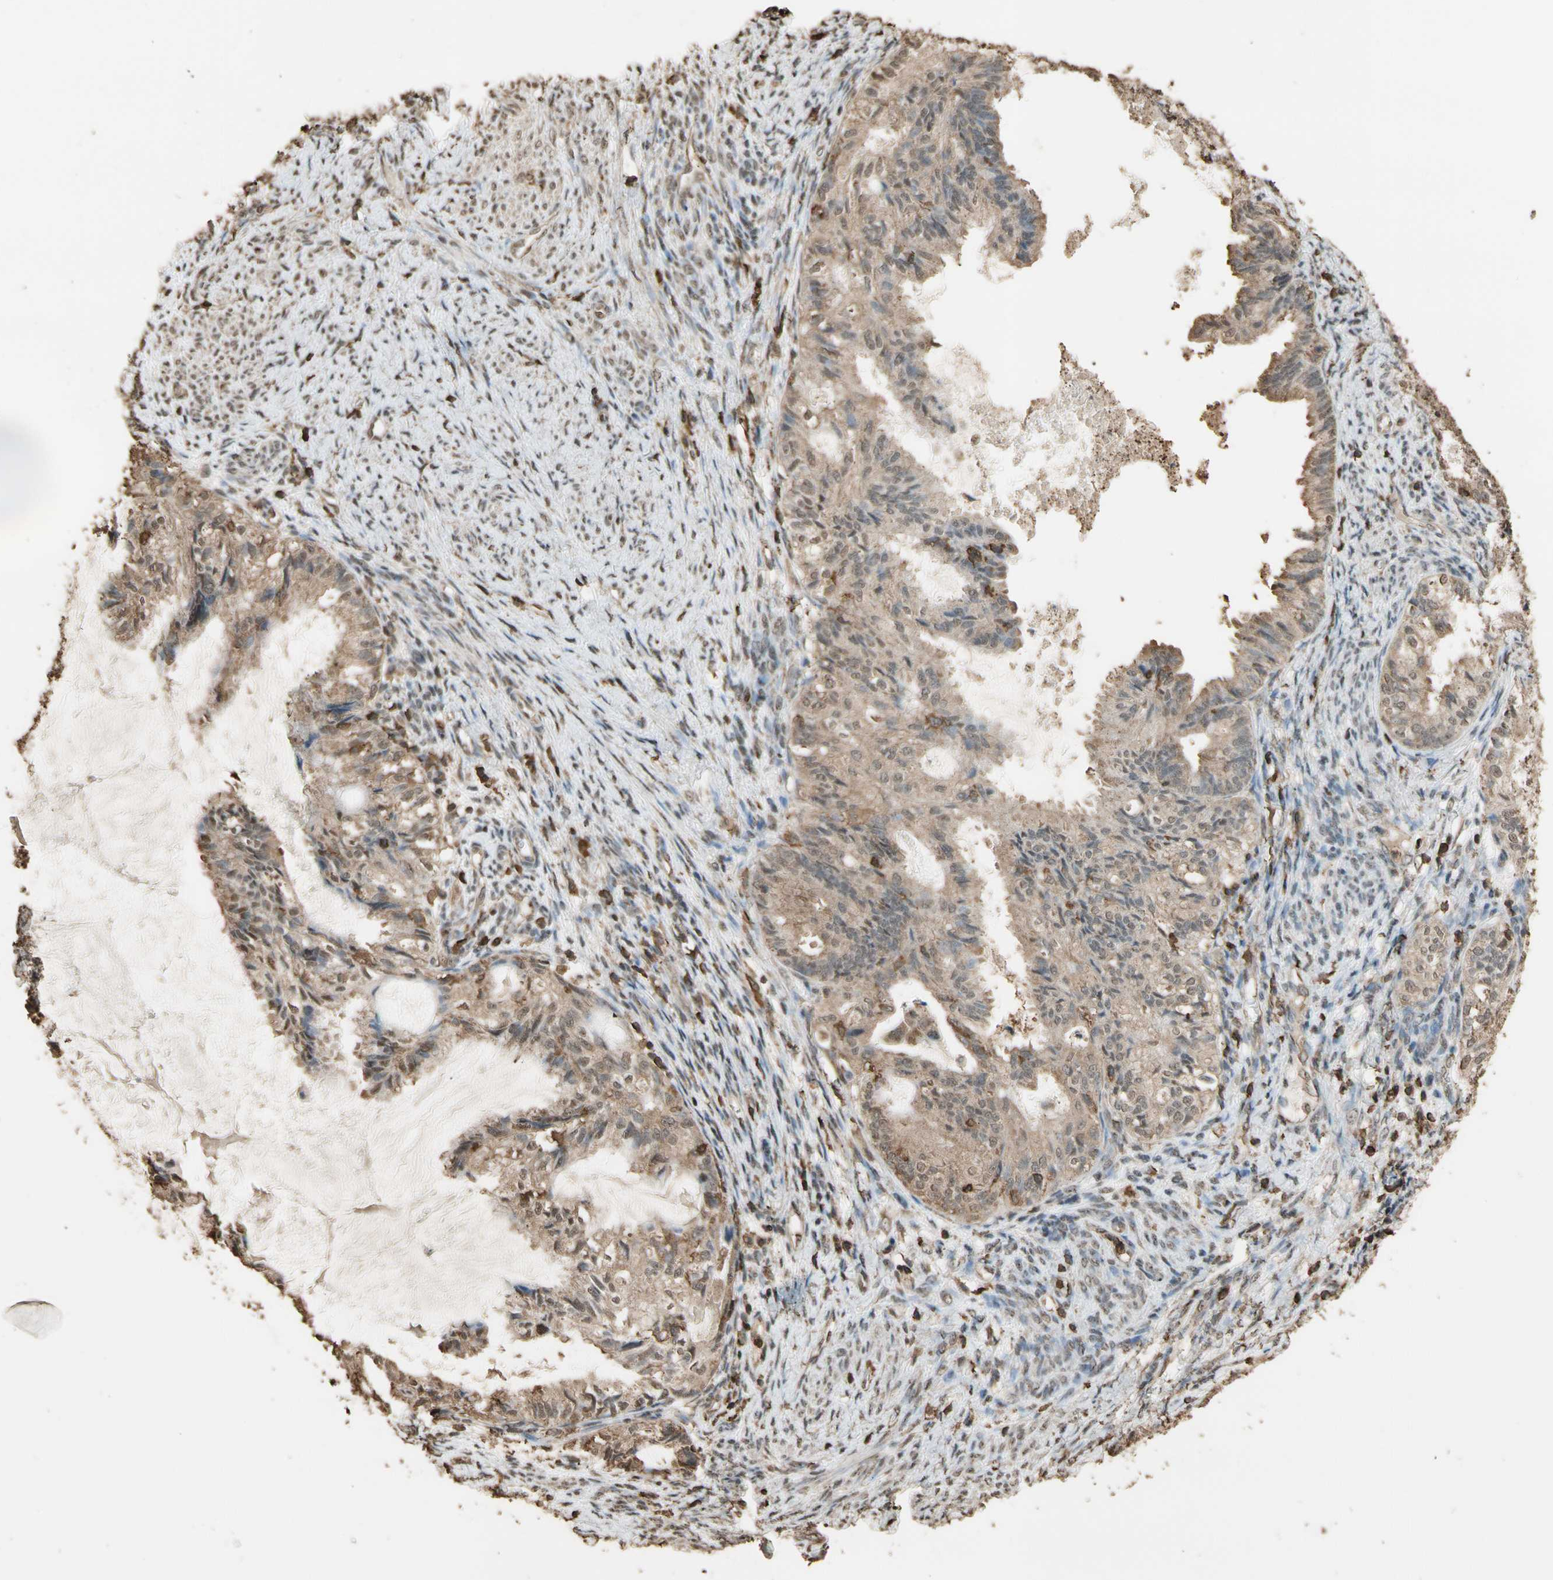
{"staining": {"intensity": "moderate", "quantity": ">75%", "location": "cytoplasmic/membranous,nuclear"}, "tissue": "cervical cancer", "cell_type": "Tumor cells", "image_type": "cancer", "snomed": [{"axis": "morphology", "description": "Normal tissue, NOS"}, {"axis": "morphology", "description": "Adenocarcinoma, NOS"}, {"axis": "topography", "description": "Cervix"}, {"axis": "topography", "description": "Endometrium"}], "caption": "IHC image of cervical cancer (adenocarcinoma) stained for a protein (brown), which exhibits medium levels of moderate cytoplasmic/membranous and nuclear expression in approximately >75% of tumor cells.", "gene": "TNFSF13B", "patient": {"sex": "female", "age": 86}}